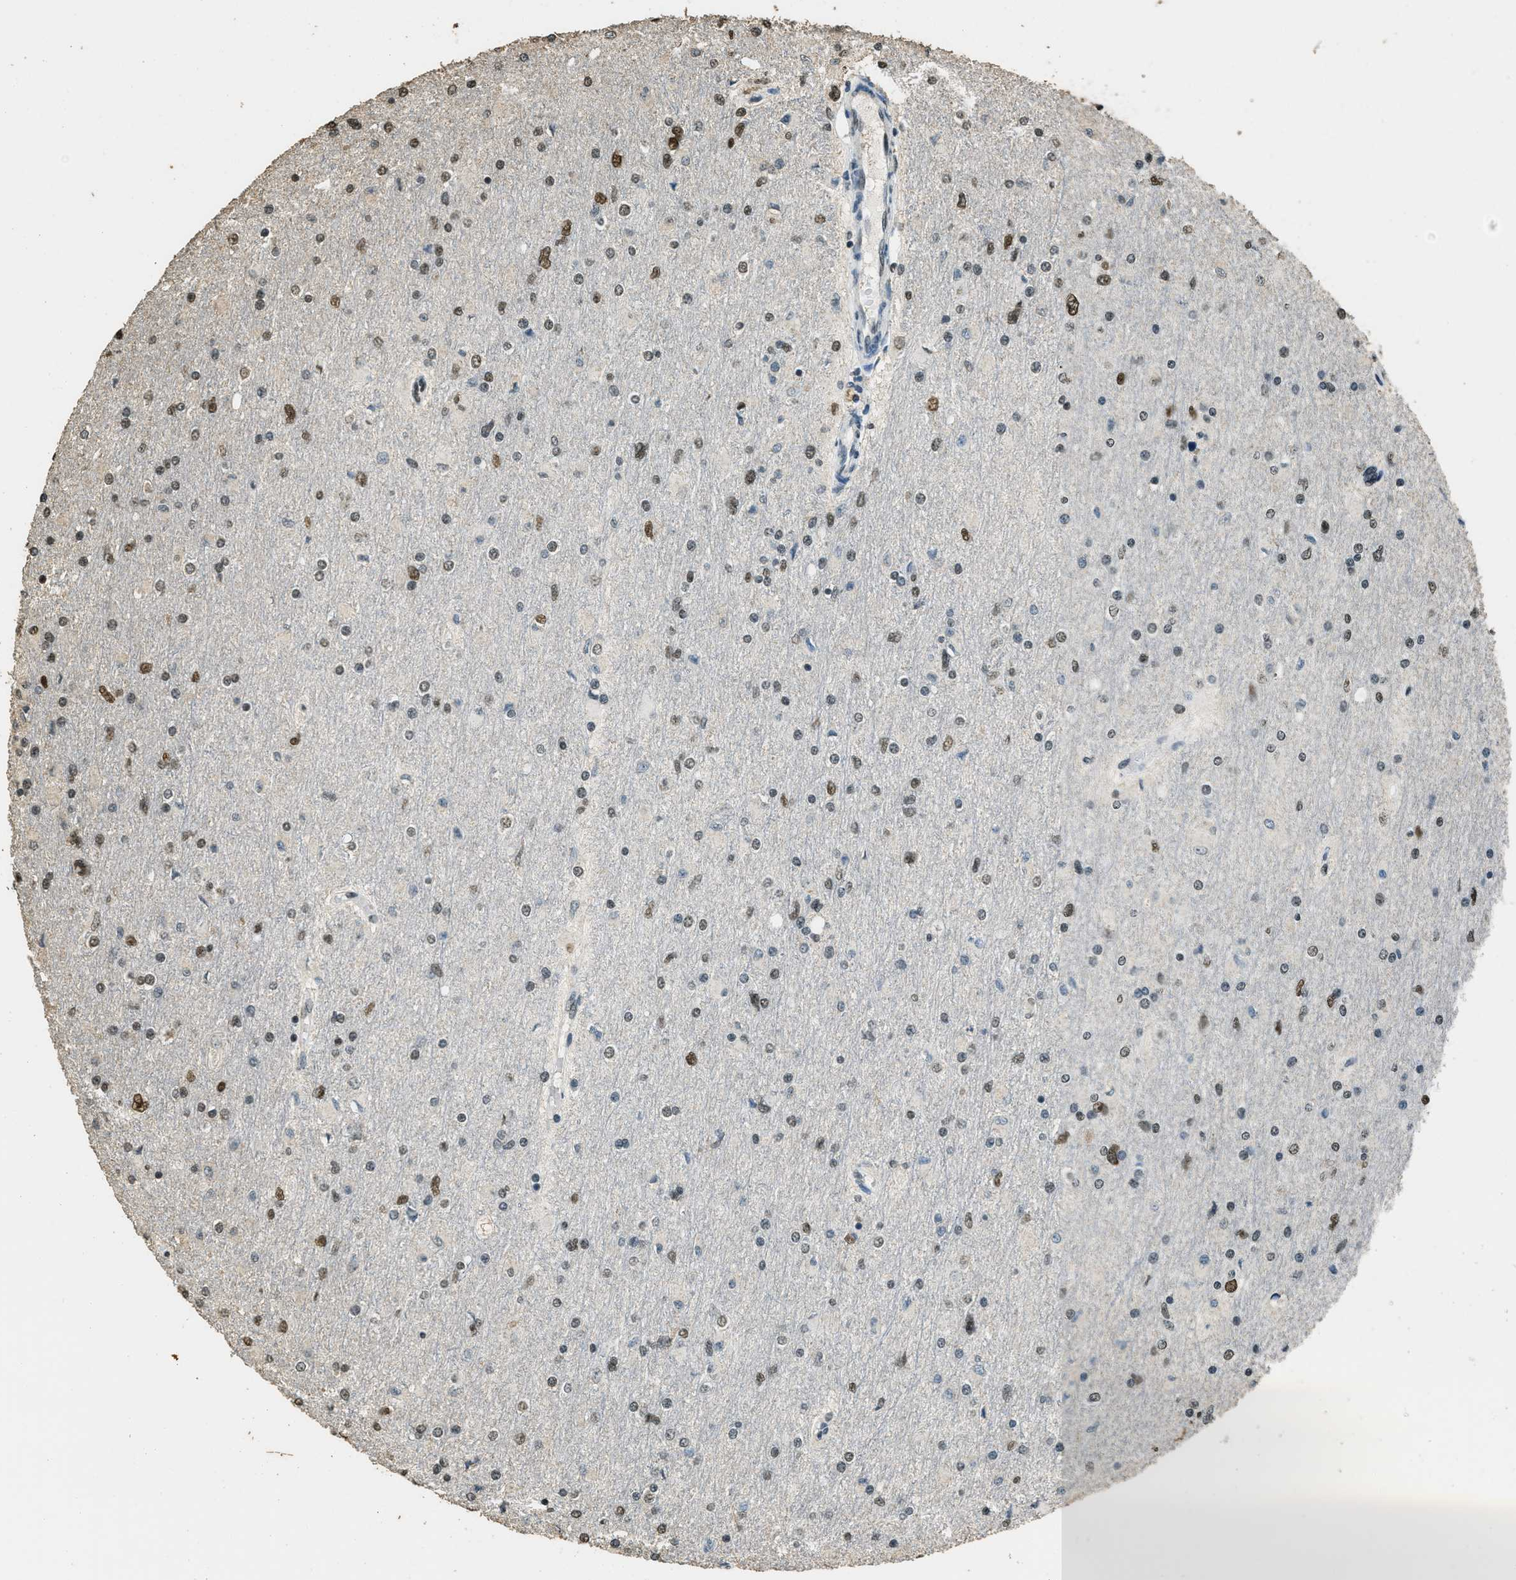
{"staining": {"intensity": "moderate", "quantity": ">75%", "location": "nuclear"}, "tissue": "glioma", "cell_type": "Tumor cells", "image_type": "cancer", "snomed": [{"axis": "morphology", "description": "Glioma, malignant, High grade"}, {"axis": "topography", "description": "Cerebral cortex"}], "caption": "Immunohistochemistry (DAB) staining of human high-grade glioma (malignant) demonstrates moderate nuclear protein positivity in about >75% of tumor cells. (Stains: DAB (3,3'-diaminobenzidine) in brown, nuclei in blue, Microscopy: brightfield microscopy at high magnification).", "gene": "MYB", "patient": {"sex": "female", "age": 36}}